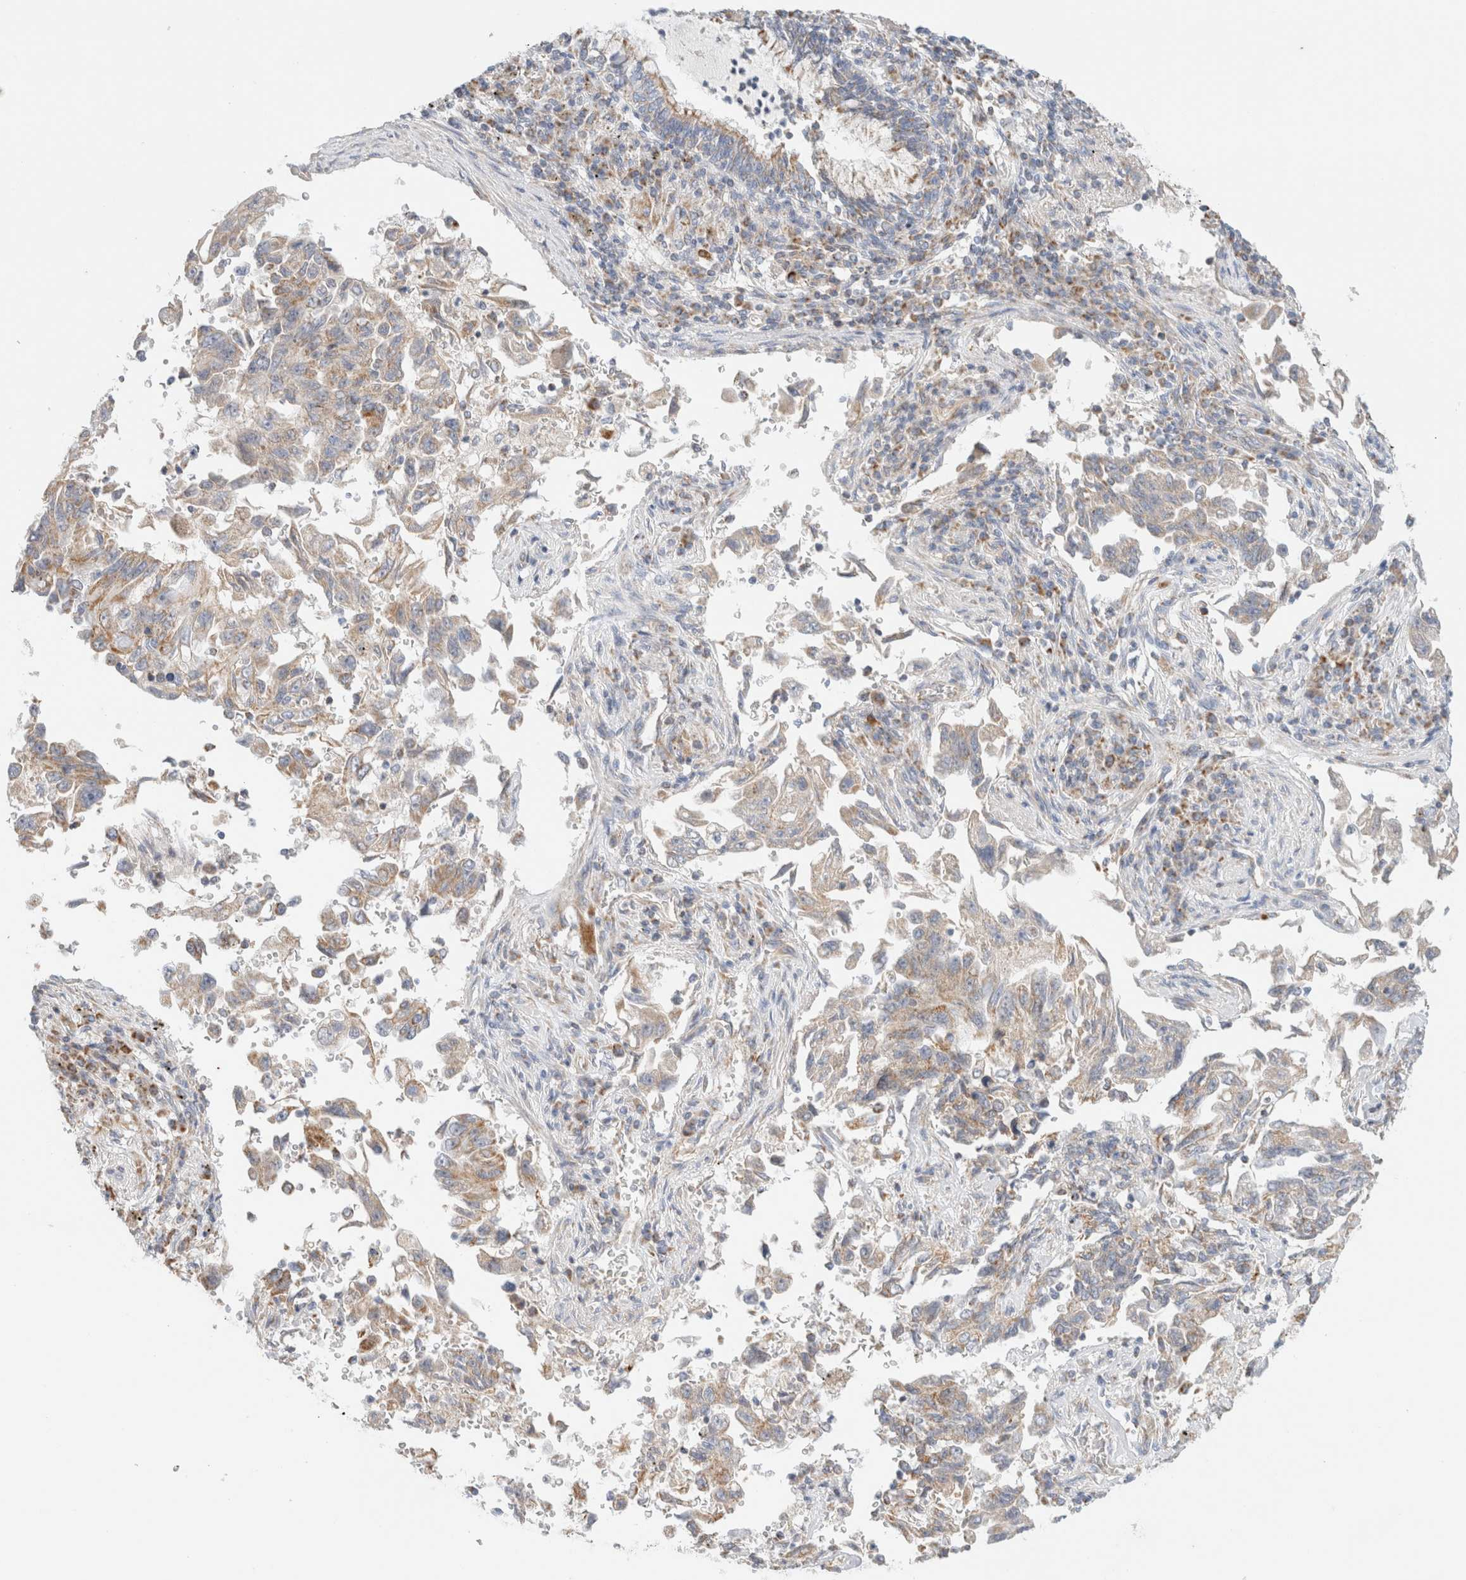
{"staining": {"intensity": "weak", "quantity": ">75%", "location": "cytoplasmic/membranous"}, "tissue": "lung cancer", "cell_type": "Tumor cells", "image_type": "cancer", "snomed": [{"axis": "morphology", "description": "Adenocarcinoma, NOS"}, {"axis": "topography", "description": "Lung"}], "caption": "About >75% of tumor cells in human lung adenocarcinoma display weak cytoplasmic/membranous protein expression as visualized by brown immunohistochemical staining.", "gene": "MRM3", "patient": {"sex": "female", "age": 51}}